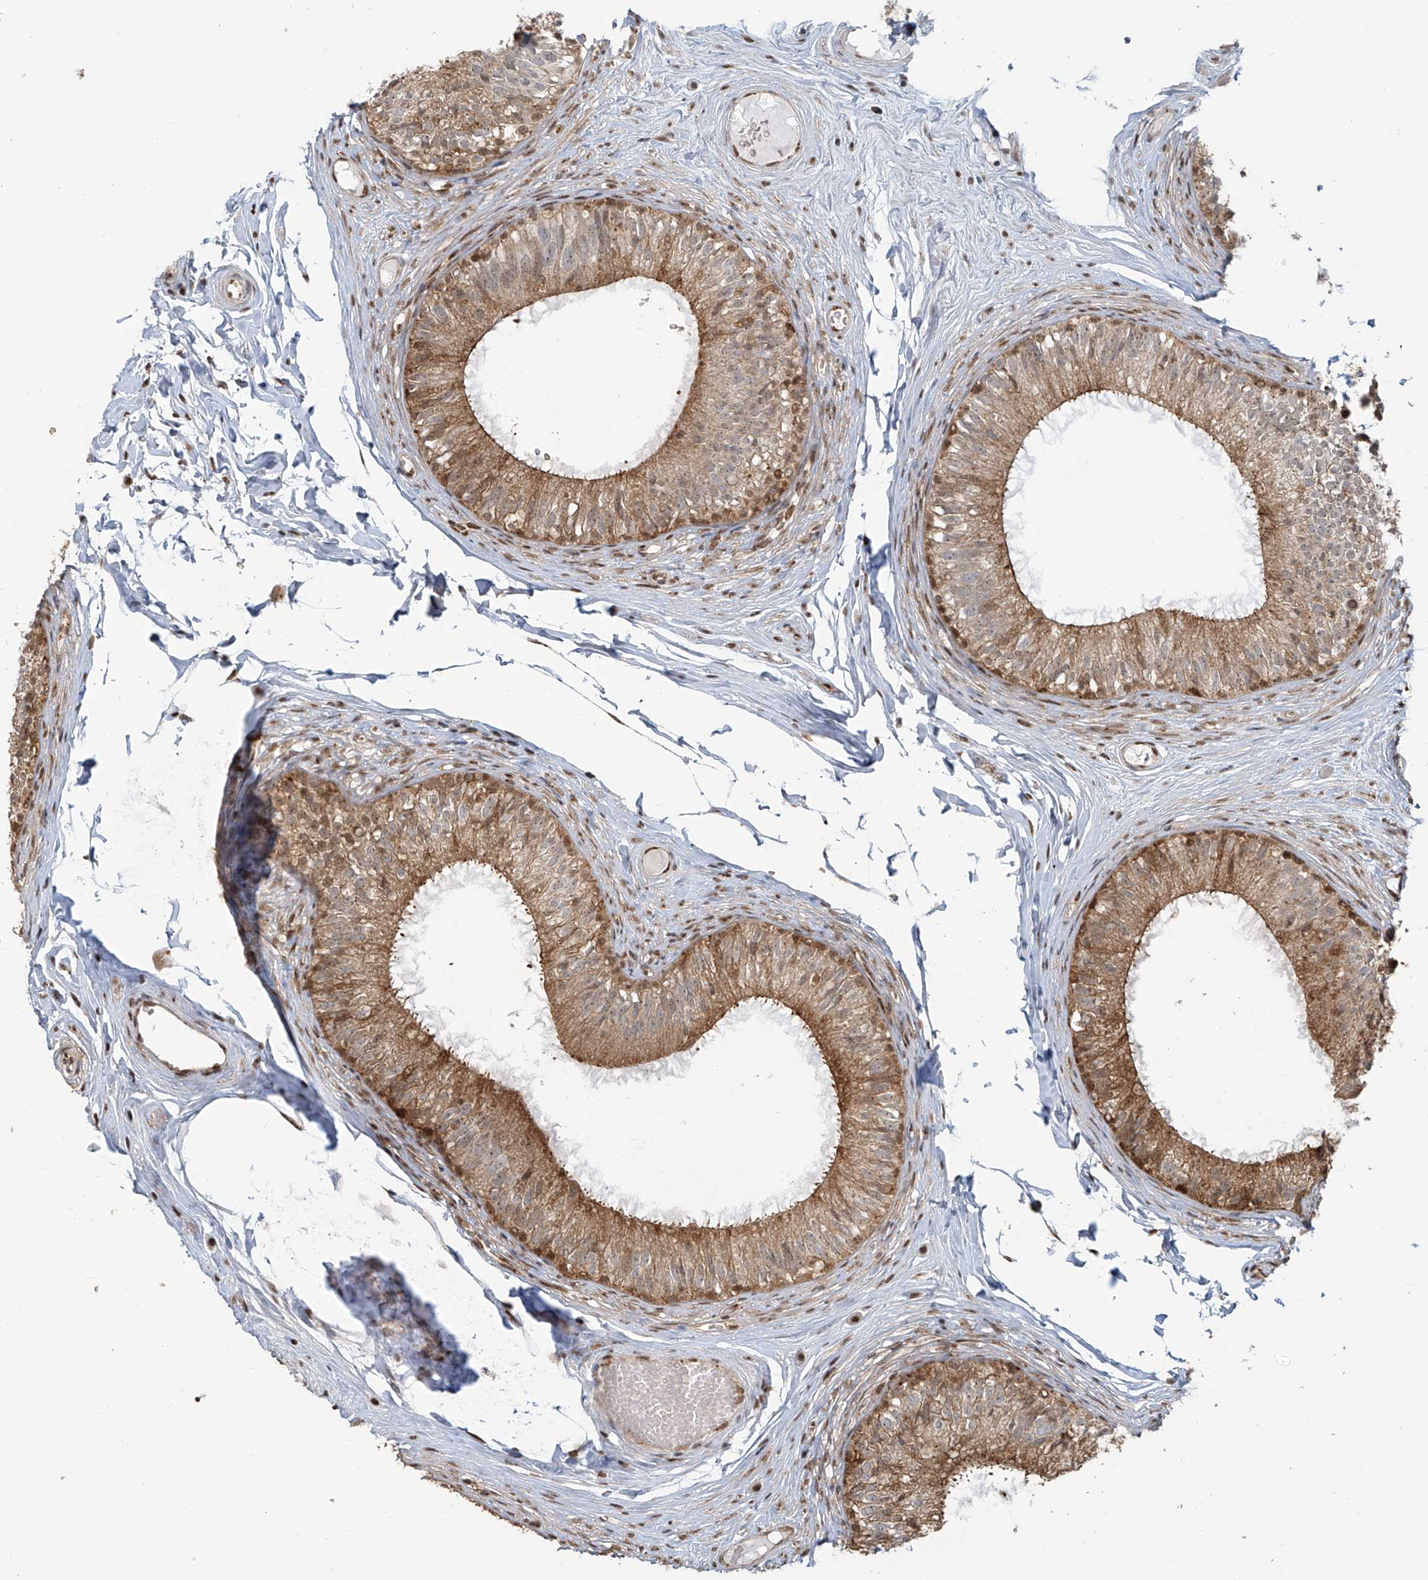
{"staining": {"intensity": "moderate", "quantity": ">75%", "location": "cytoplasmic/membranous"}, "tissue": "epididymis", "cell_type": "Glandular cells", "image_type": "normal", "snomed": [{"axis": "morphology", "description": "Normal tissue, NOS"}, {"axis": "morphology", "description": "Seminoma in situ"}, {"axis": "topography", "description": "Testis"}, {"axis": "topography", "description": "Epididymis"}], "caption": "A medium amount of moderate cytoplasmic/membranous staining is appreciated in about >75% of glandular cells in benign epididymis. (IHC, brightfield microscopy, high magnification).", "gene": "VMP1", "patient": {"sex": "male", "age": 28}}